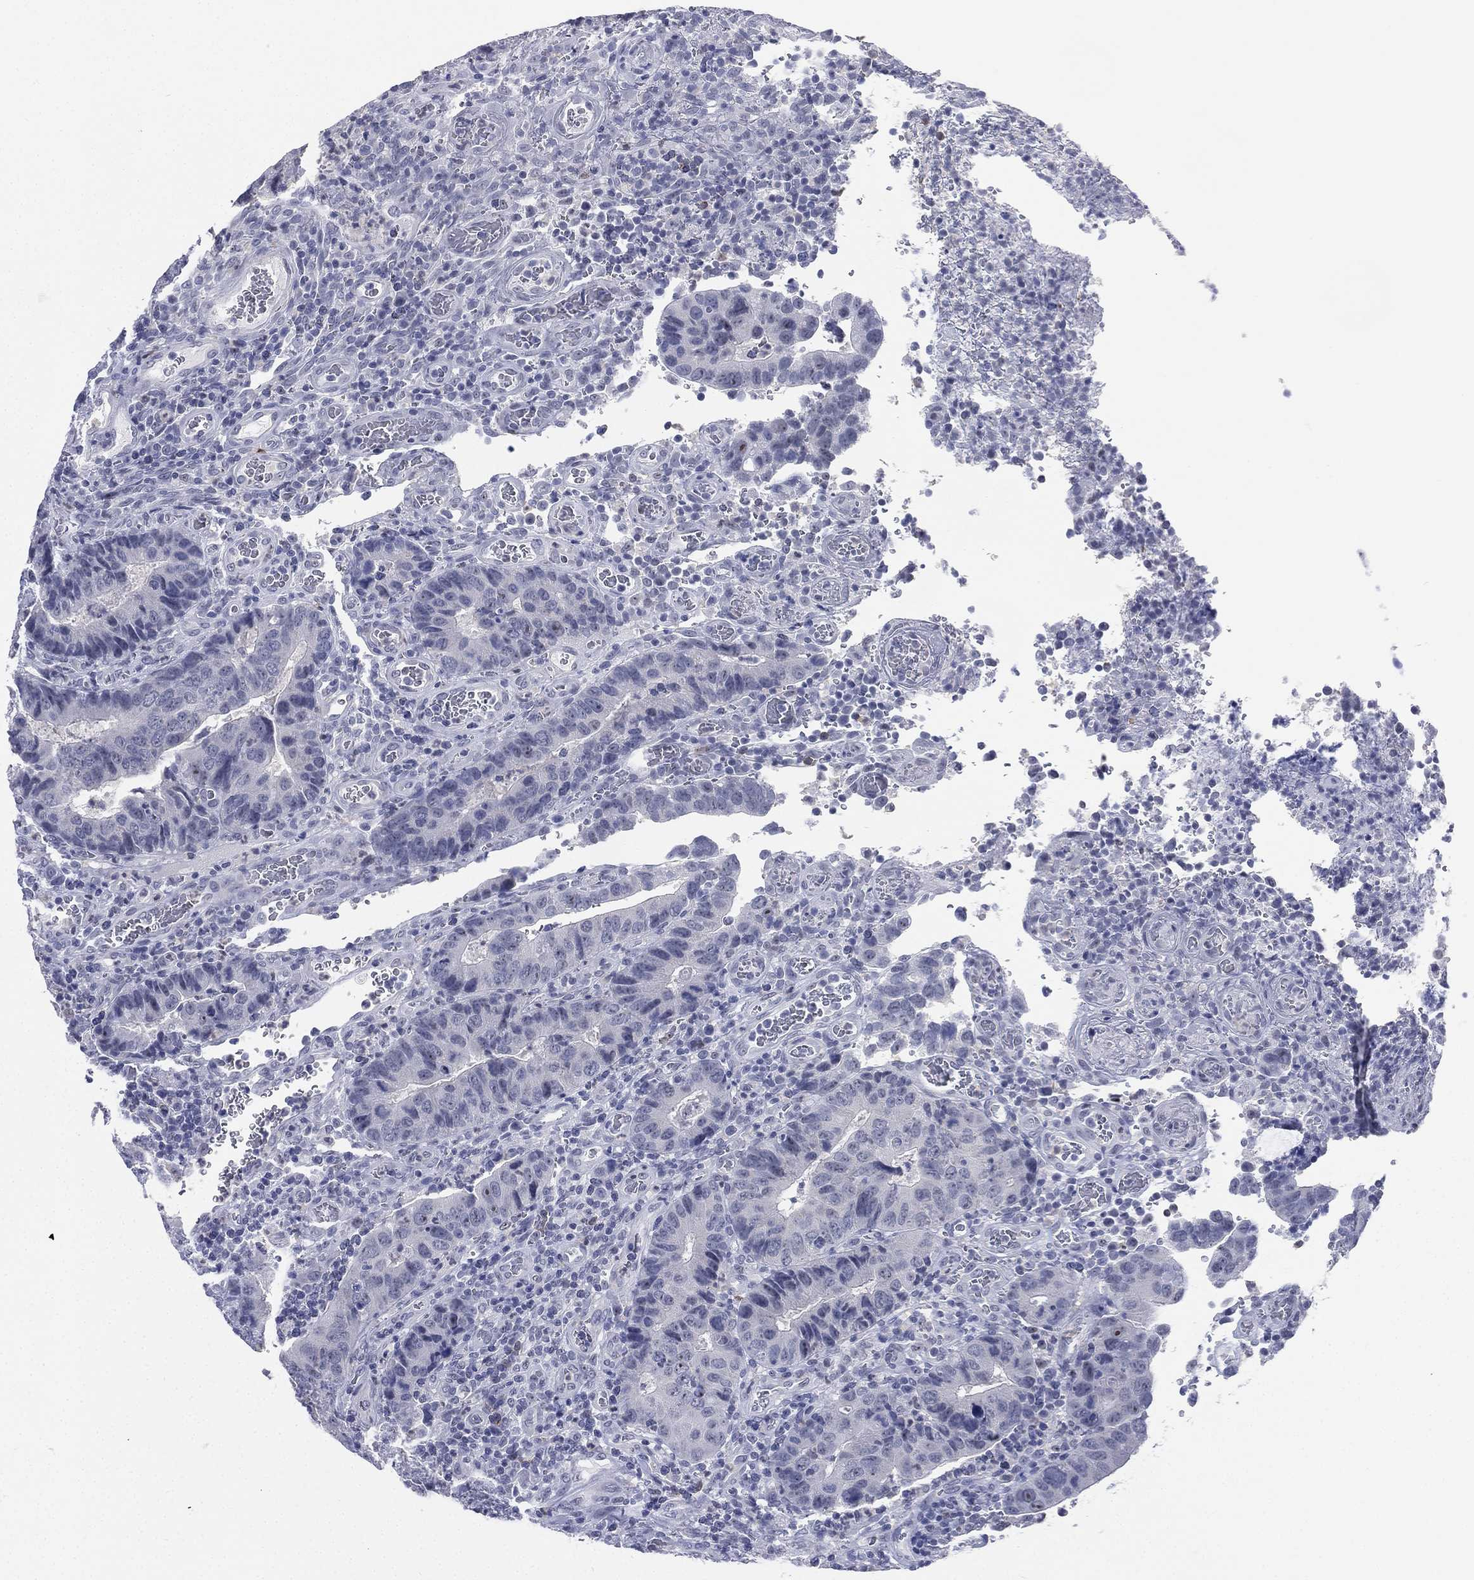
{"staining": {"intensity": "negative", "quantity": "none", "location": "none"}, "tissue": "colorectal cancer", "cell_type": "Tumor cells", "image_type": "cancer", "snomed": [{"axis": "morphology", "description": "Adenocarcinoma, NOS"}, {"axis": "topography", "description": "Colon"}], "caption": "IHC of human colorectal adenocarcinoma demonstrates no staining in tumor cells.", "gene": "CD22", "patient": {"sex": "female", "age": 56}}